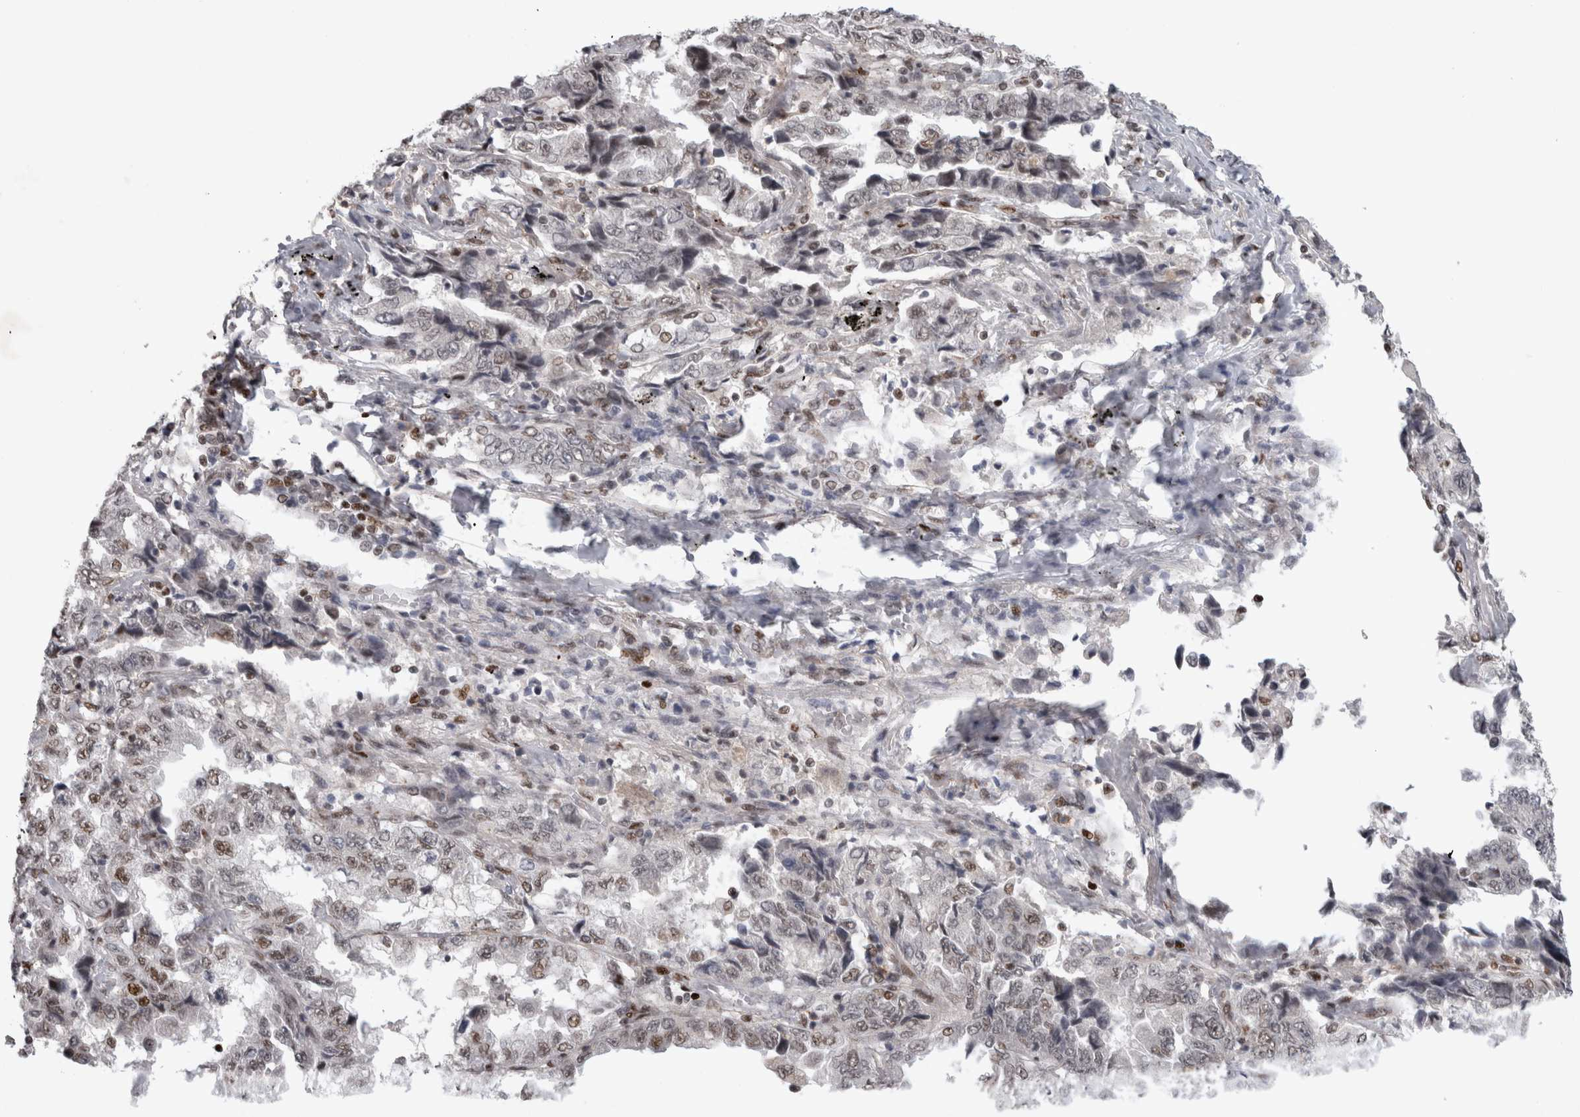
{"staining": {"intensity": "weak", "quantity": ">75%", "location": "nuclear"}, "tissue": "lung cancer", "cell_type": "Tumor cells", "image_type": "cancer", "snomed": [{"axis": "morphology", "description": "Adenocarcinoma, NOS"}, {"axis": "topography", "description": "Lung"}], "caption": "A low amount of weak nuclear staining is seen in approximately >75% of tumor cells in lung adenocarcinoma tissue.", "gene": "SRARP", "patient": {"sex": "female", "age": 51}}